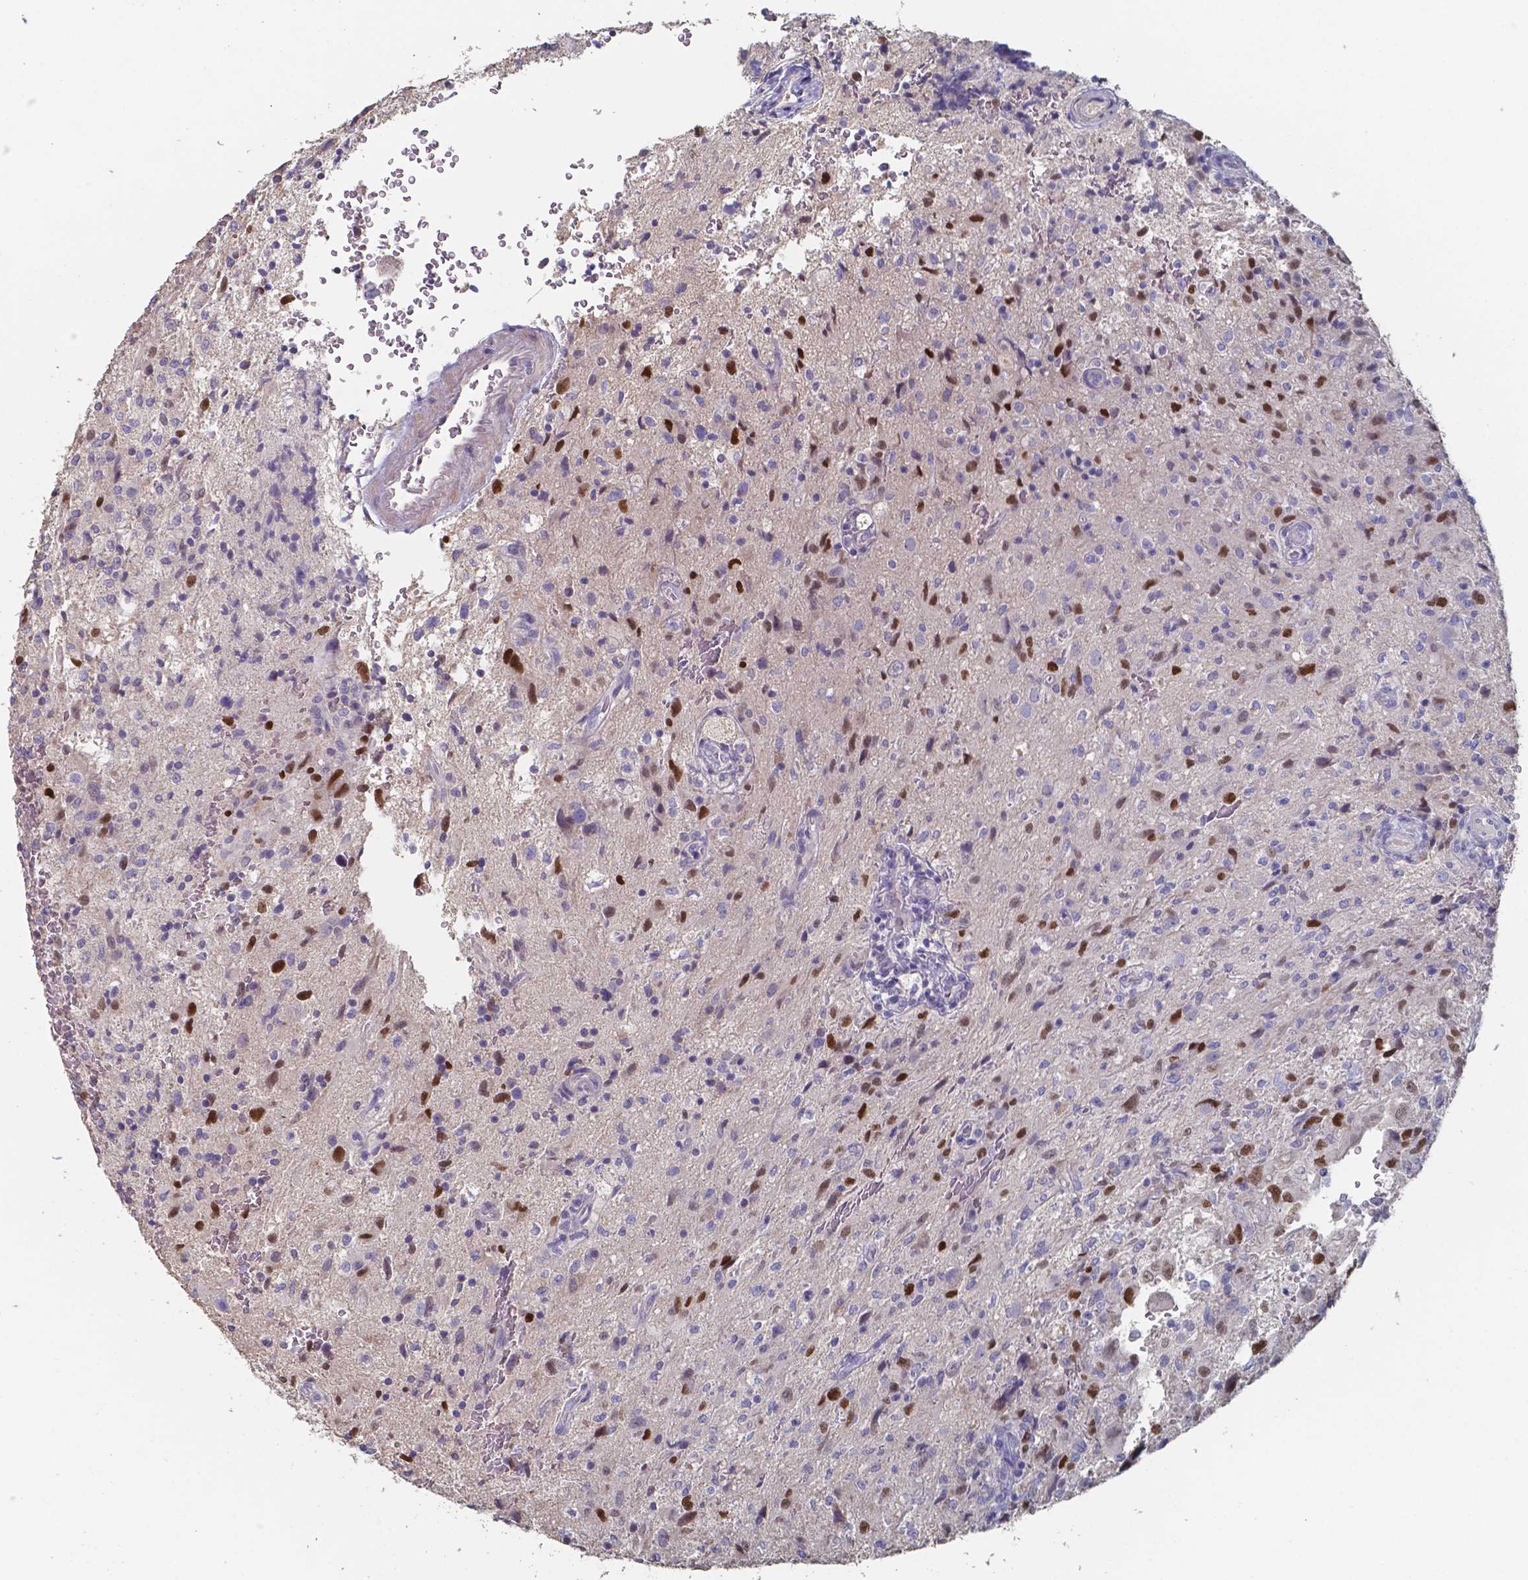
{"staining": {"intensity": "strong", "quantity": "<25%", "location": "nuclear"}, "tissue": "glioma", "cell_type": "Tumor cells", "image_type": "cancer", "snomed": [{"axis": "morphology", "description": "Glioma, malignant, High grade"}, {"axis": "topography", "description": "Brain"}], "caption": "Malignant high-grade glioma stained with IHC demonstrates strong nuclear positivity in about <25% of tumor cells.", "gene": "FOXJ1", "patient": {"sex": "male", "age": 68}}